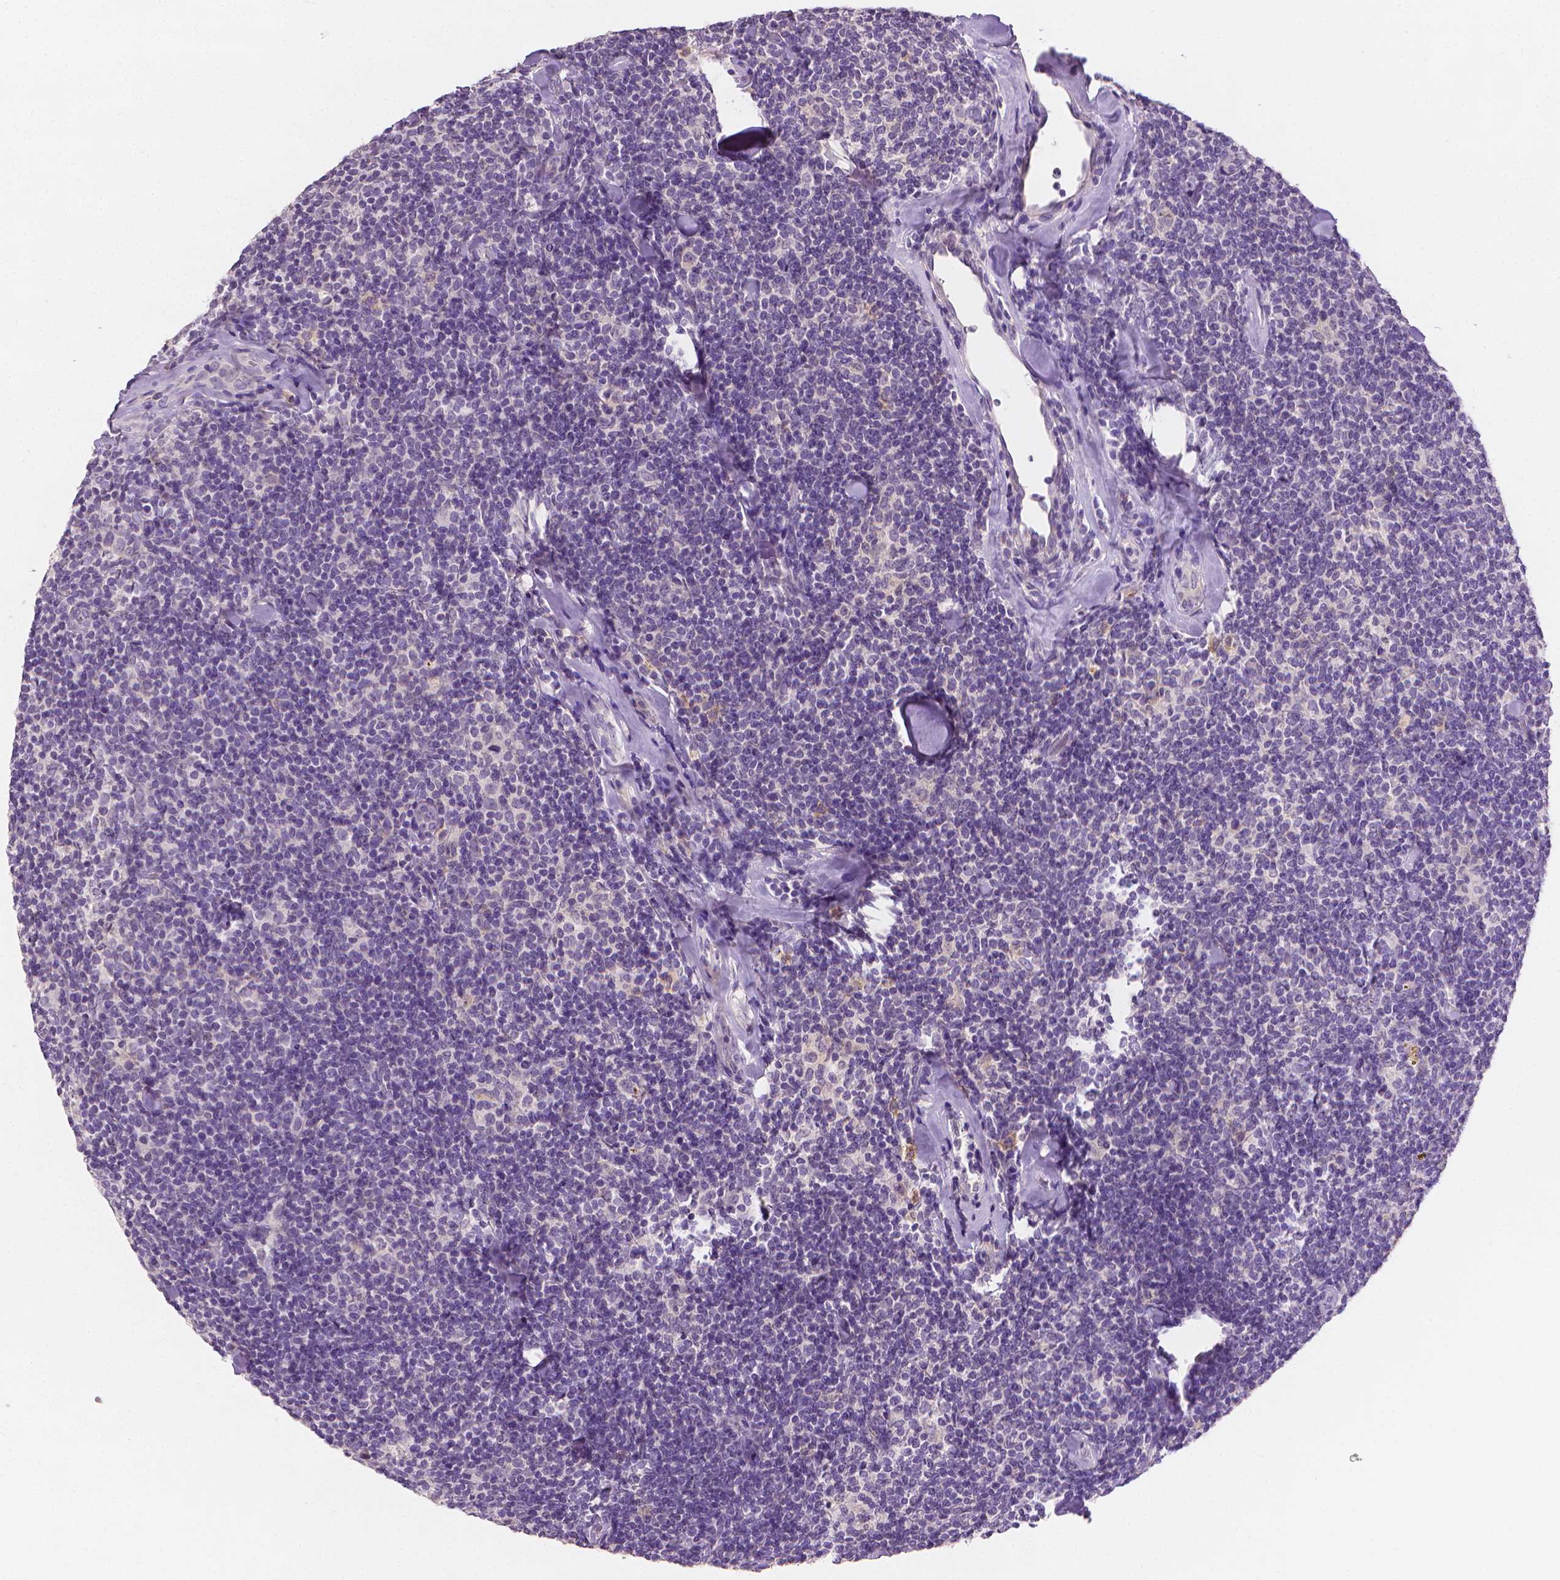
{"staining": {"intensity": "negative", "quantity": "none", "location": "none"}, "tissue": "lymphoma", "cell_type": "Tumor cells", "image_type": "cancer", "snomed": [{"axis": "morphology", "description": "Malignant lymphoma, non-Hodgkin's type, Low grade"}, {"axis": "topography", "description": "Lymph node"}], "caption": "Tumor cells are negative for protein expression in human malignant lymphoma, non-Hodgkin's type (low-grade).", "gene": "FASN", "patient": {"sex": "female", "age": 56}}